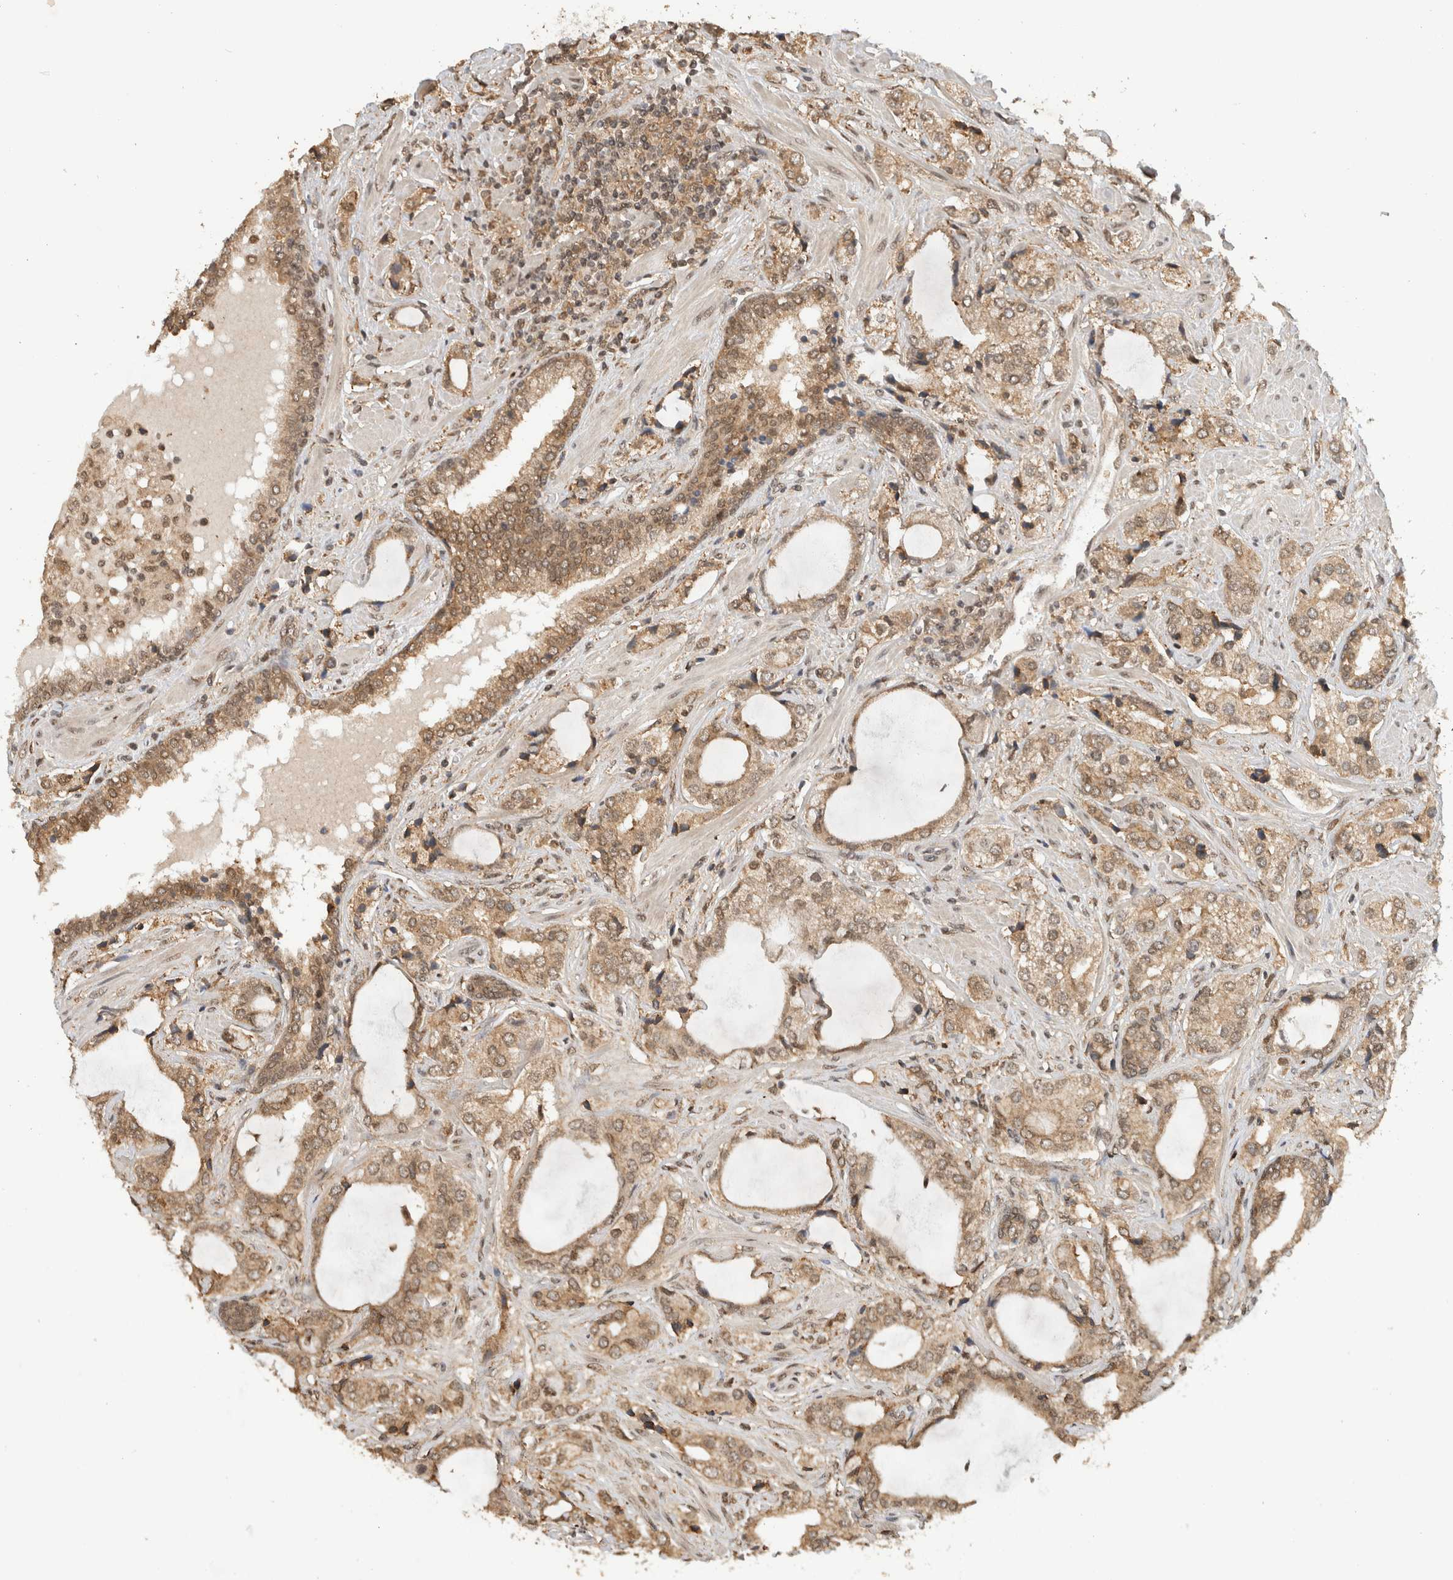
{"staining": {"intensity": "moderate", "quantity": ">75%", "location": "cytoplasmic/membranous,nuclear"}, "tissue": "prostate cancer", "cell_type": "Tumor cells", "image_type": "cancer", "snomed": [{"axis": "morphology", "description": "Adenocarcinoma, High grade"}, {"axis": "topography", "description": "Prostate"}], "caption": "Immunohistochemistry histopathology image of neoplastic tissue: prostate adenocarcinoma (high-grade) stained using IHC displays medium levels of moderate protein expression localized specifically in the cytoplasmic/membranous and nuclear of tumor cells, appearing as a cytoplasmic/membranous and nuclear brown color.", "gene": "C1orf21", "patient": {"sex": "male", "age": 66}}